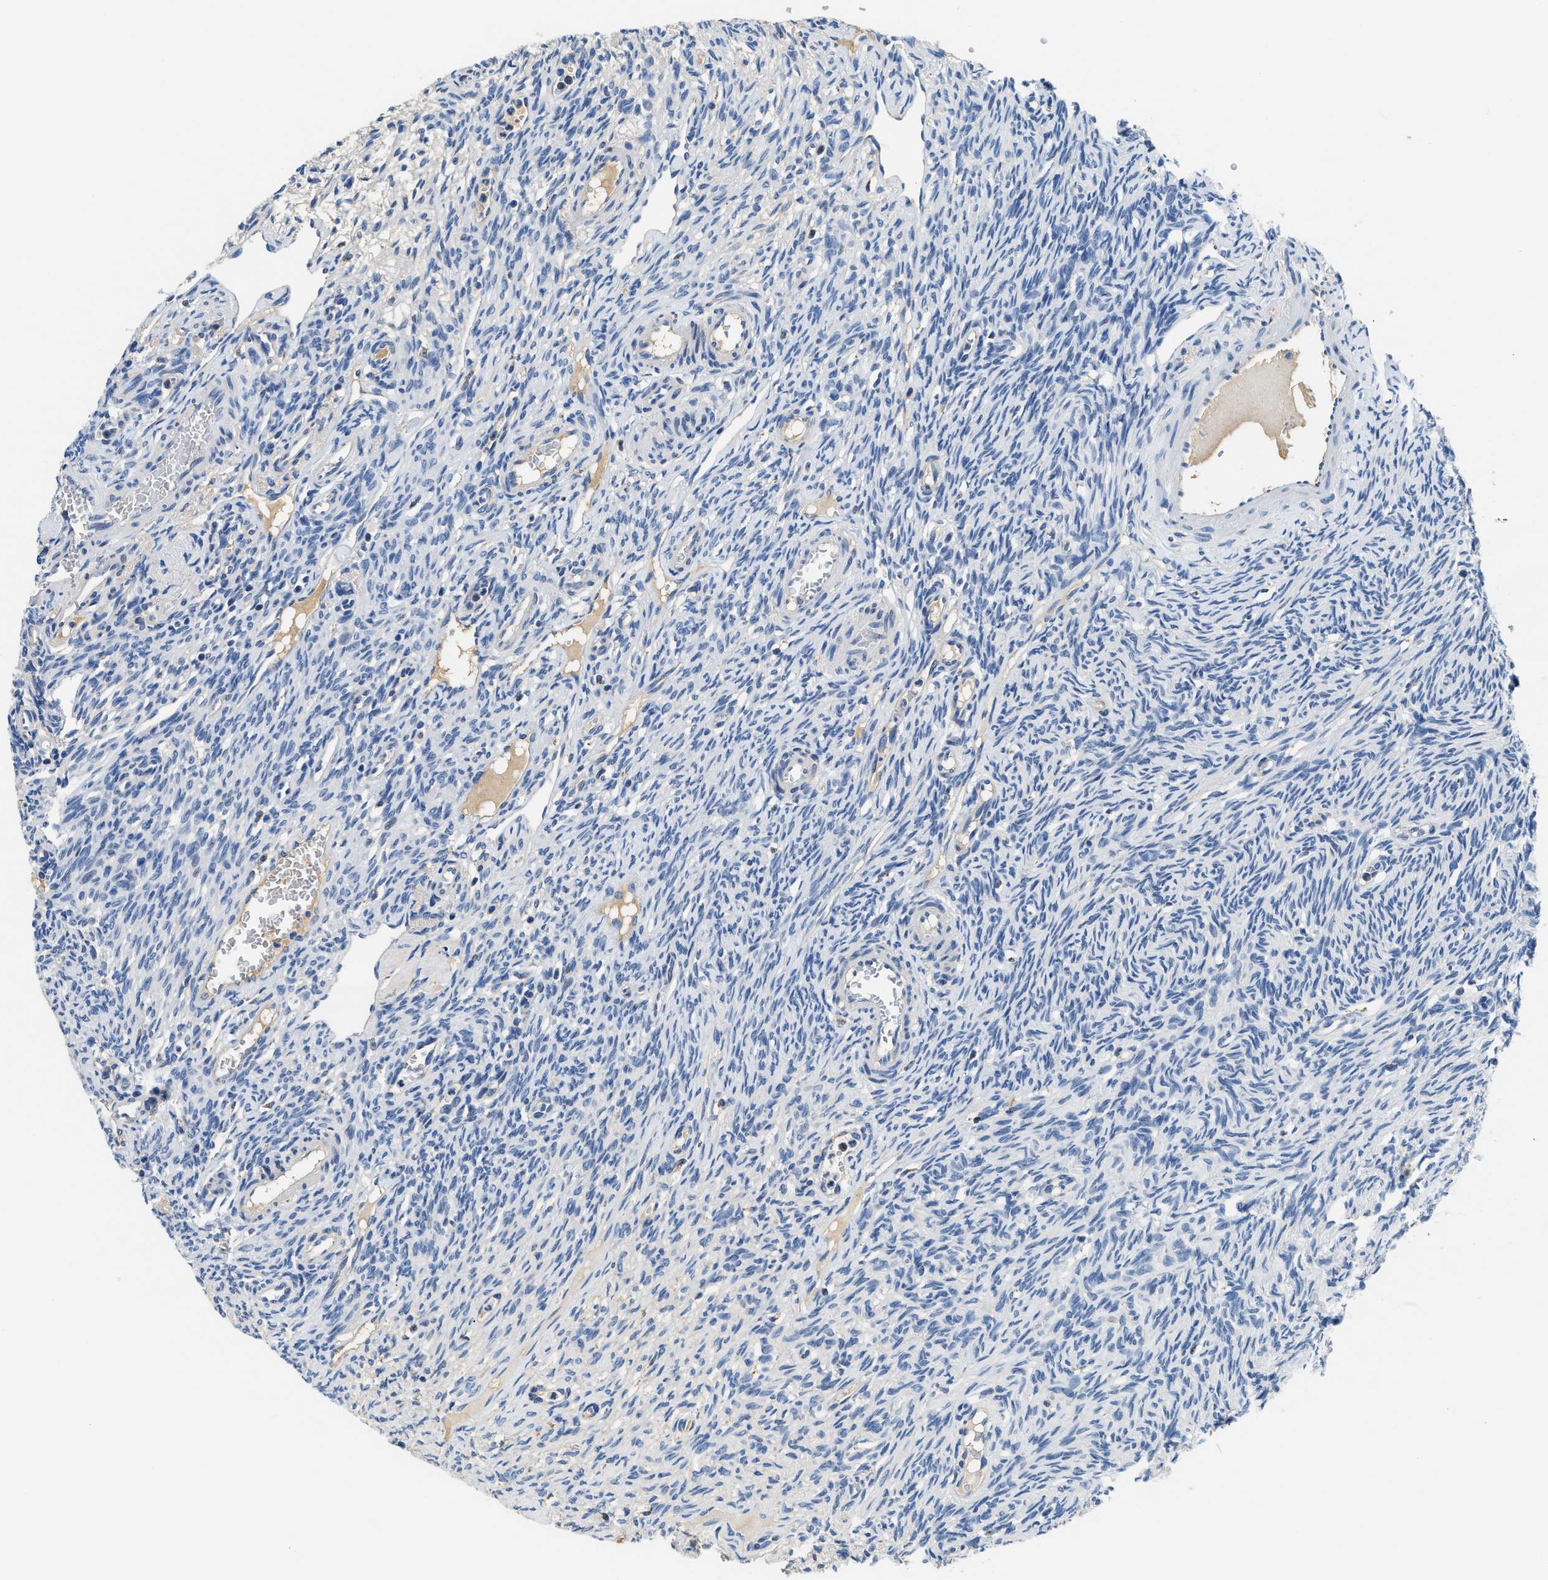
{"staining": {"intensity": "negative", "quantity": "none", "location": "none"}, "tissue": "ovary", "cell_type": "Follicle cells", "image_type": "normal", "snomed": [{"axis": "morphology", "description": "Normal tissue, NOS"}, {"axis": "topography", "description": "Ovary"}], "caption": "Immunohistochemistry micrograph of normal ovary: ovary stained with DAB (3,3'-diaminobenzidine) exhibits no significant protein positivity in follicle cells. The staining was performed using DAB (3,3'-diaminobenzidine) to visualize the protein expression in brown, while the nuclei were stained in blue with hematoxylin (Magnification: 20x).", "gene": "PCK2", "patient": {"sex": "female", "age": 33}}